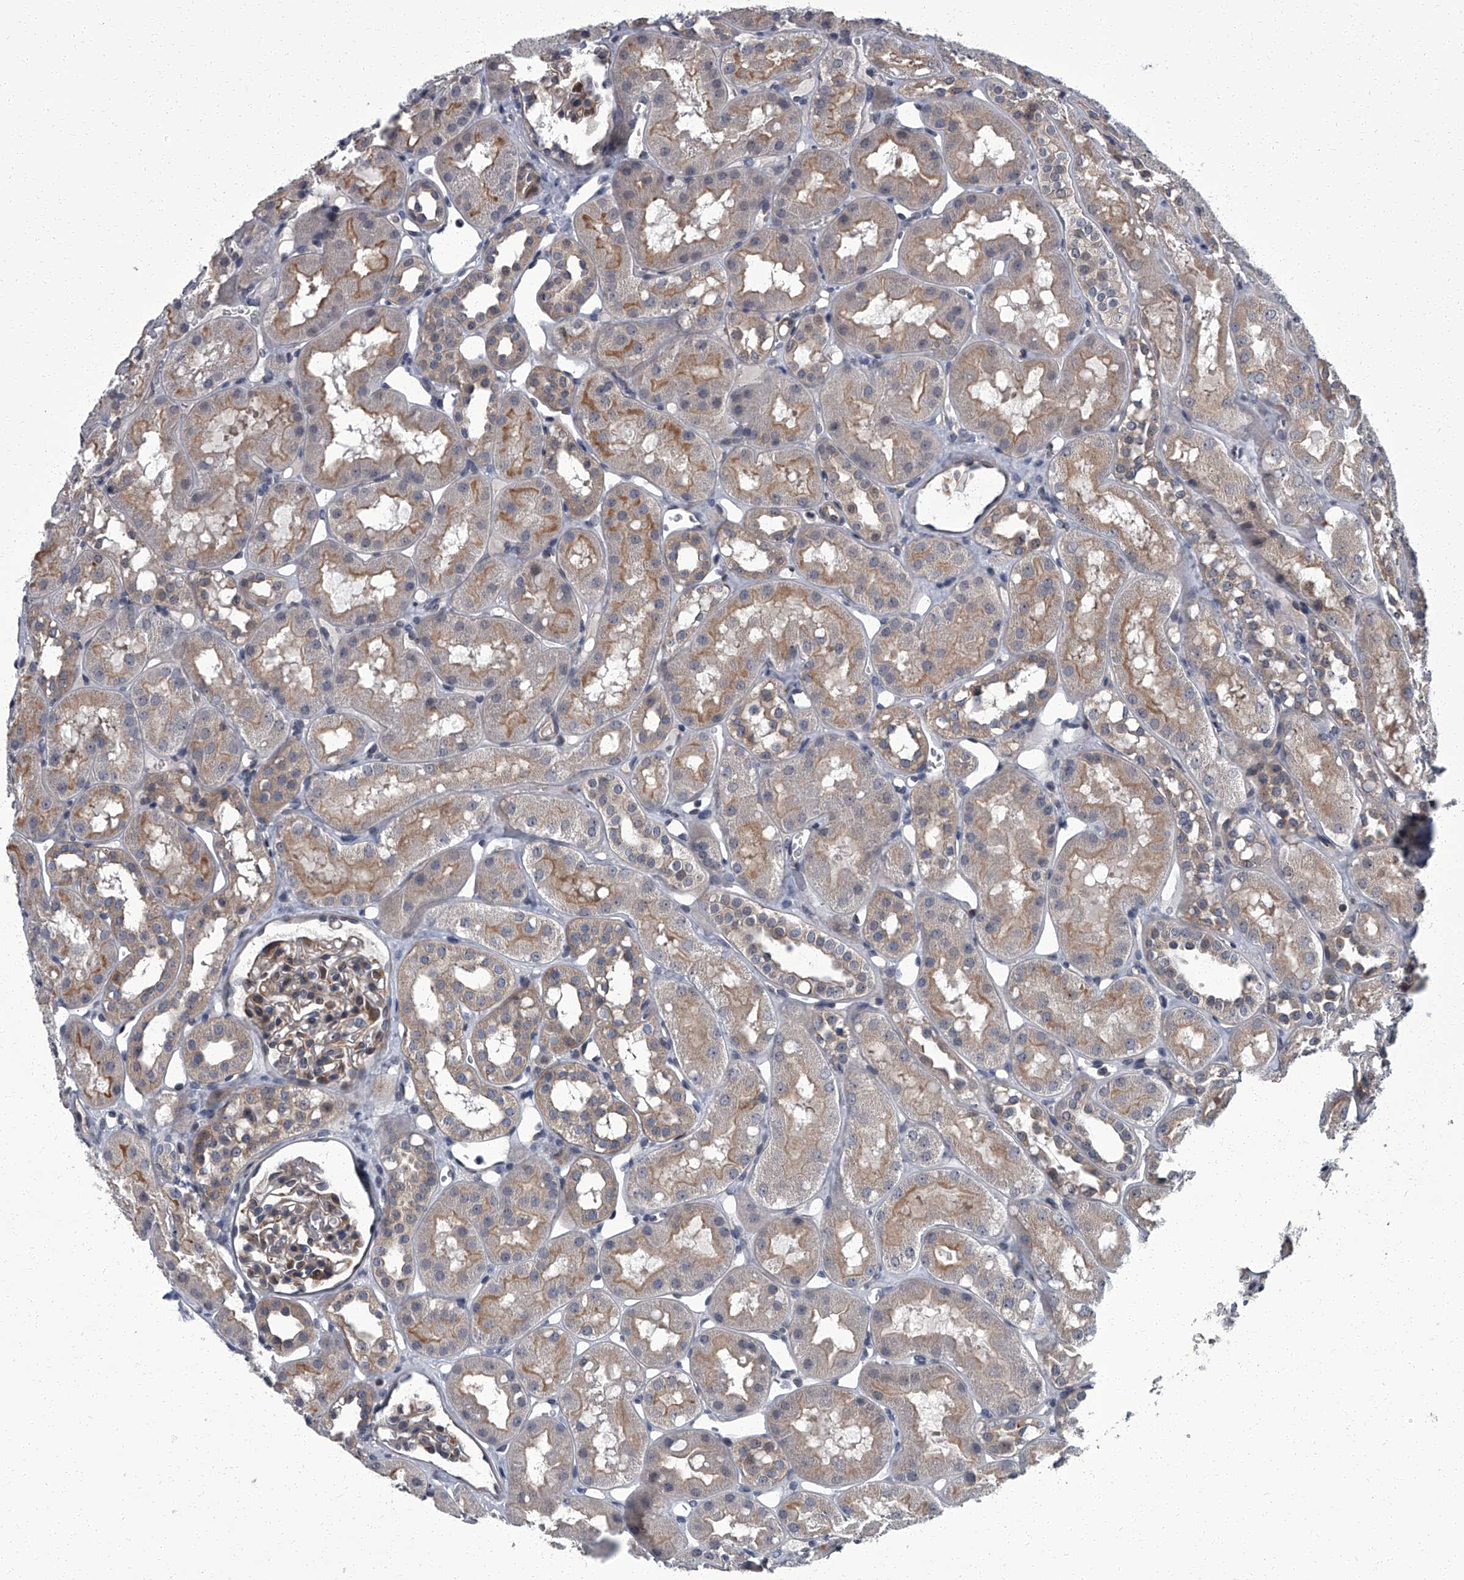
{"staining": {"intensity": "moderate", "quantity": "<25%", "location": "cytoplasmic/membranous,nuclear"}, "tissue": "kidney", "cell_type": "Cells in glomeruli", "image_type": "normal", "snomed": [{"axis": "morphology", "description": "Normal tissue, NOS"}, {"axis": "topography", "description": "Kidney"}], "caption": "A low amount of moderate cytoplasmic/membranous,nuclear positivity is appreciated in about <25% of cells in glomeruli in unremarkable kidney.", "gene": "ZNF274", "patient": {"sex": "male", "age": 16}}